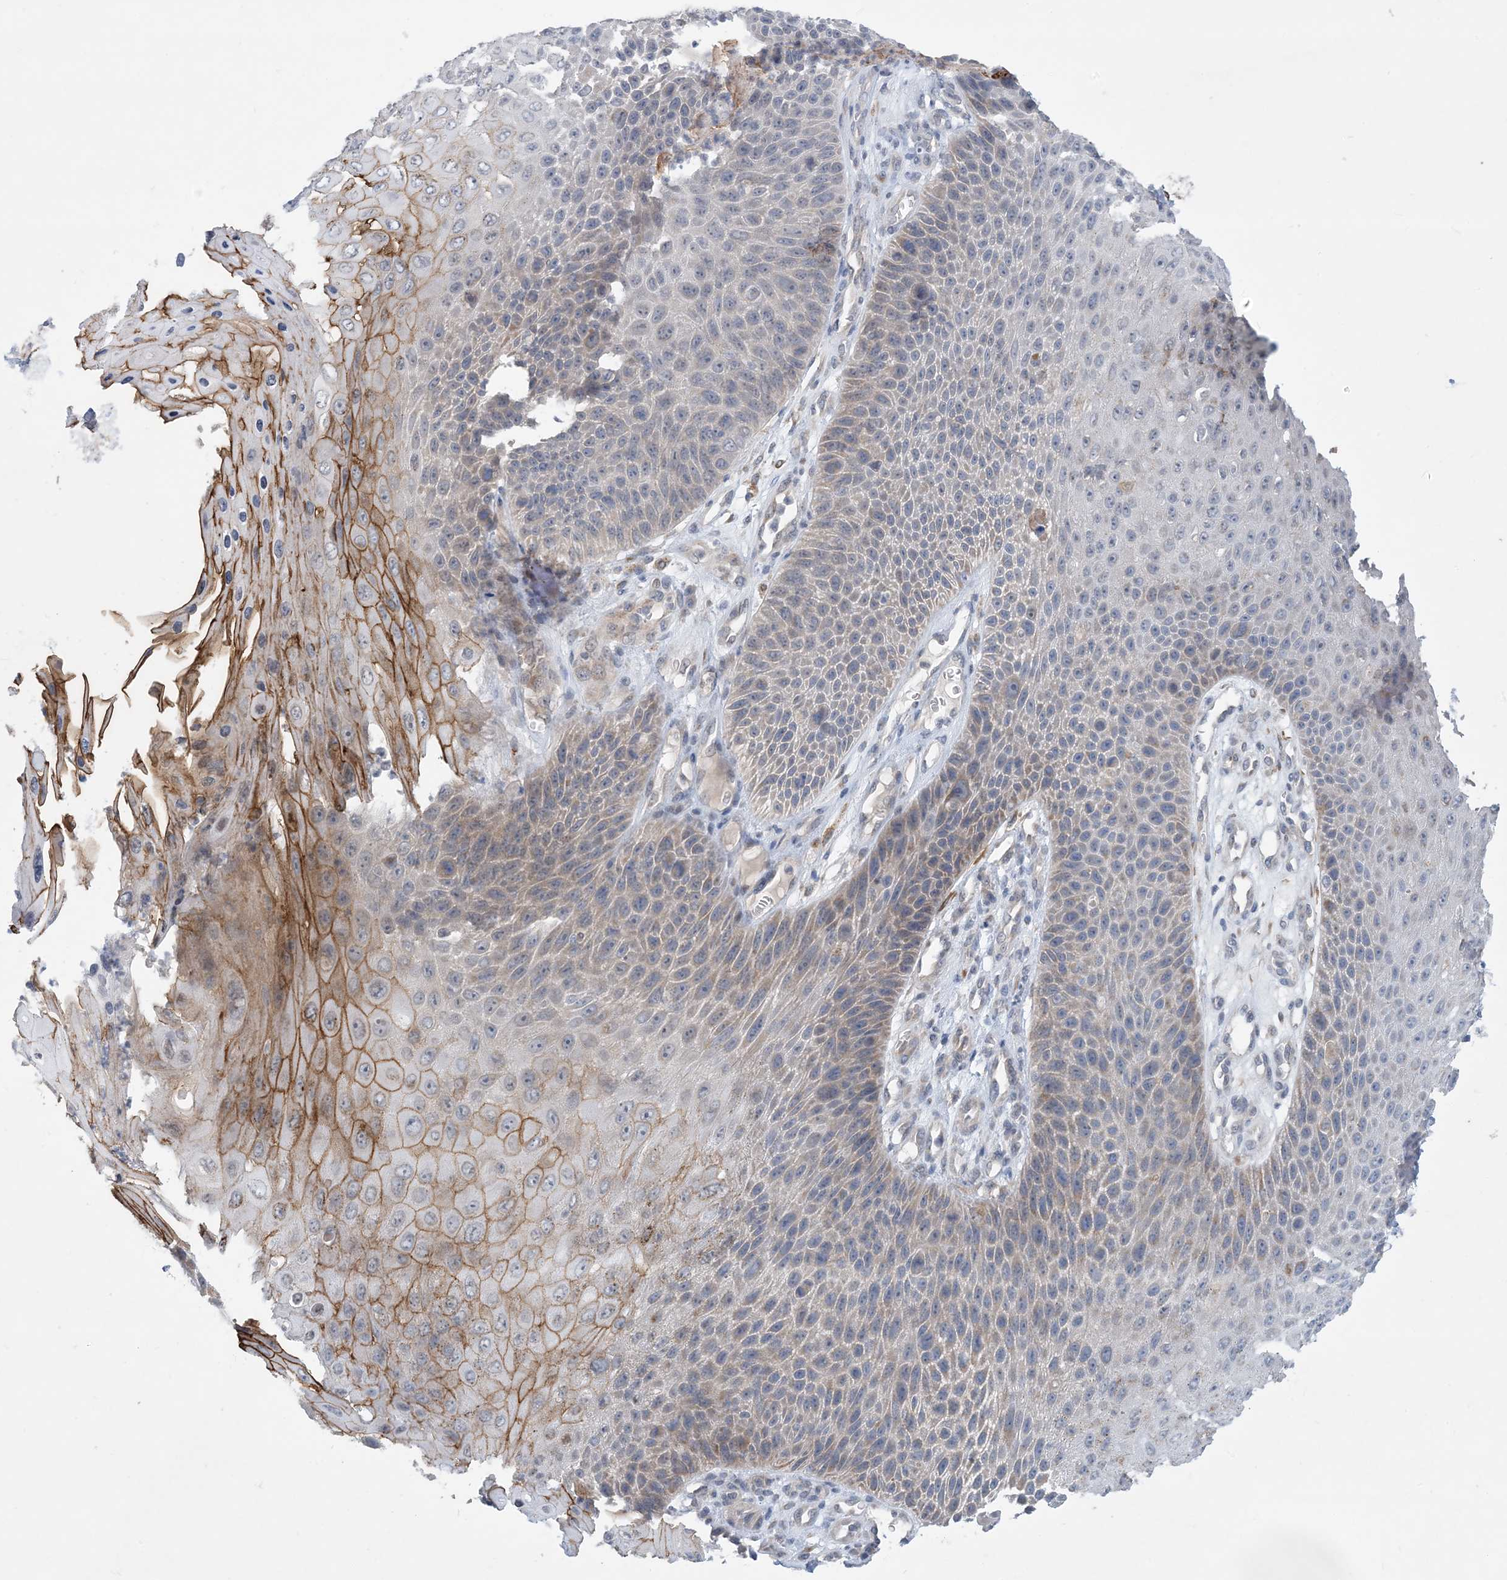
{"staining": {"intensity": "moderate", "quantity": "<25%", "location": "cytoplasmic/membranous"}, "tissue": "skin cancer", "cell_type": "Tumor cells", "image_type": "cancer", "snomed": [{"axis": "morphology", "description": "Squamous cell carcinoma, NOS"}, {"axis": "topography", "description": "Skin"}], "caption": "A high-resolution photomicrograph shows IHC staining of skin cancer (squamous cell carcinoma), which demonstrates moderate cytoplasmic/membranous positivity in about <25% of tumor cells. Using DAB (brown) and hematoxylin (blue) stains, captured at high magnification using brightfield microscopy.", "gene": "EIF2A", "patient": {"sex": "female", "age": 88}}